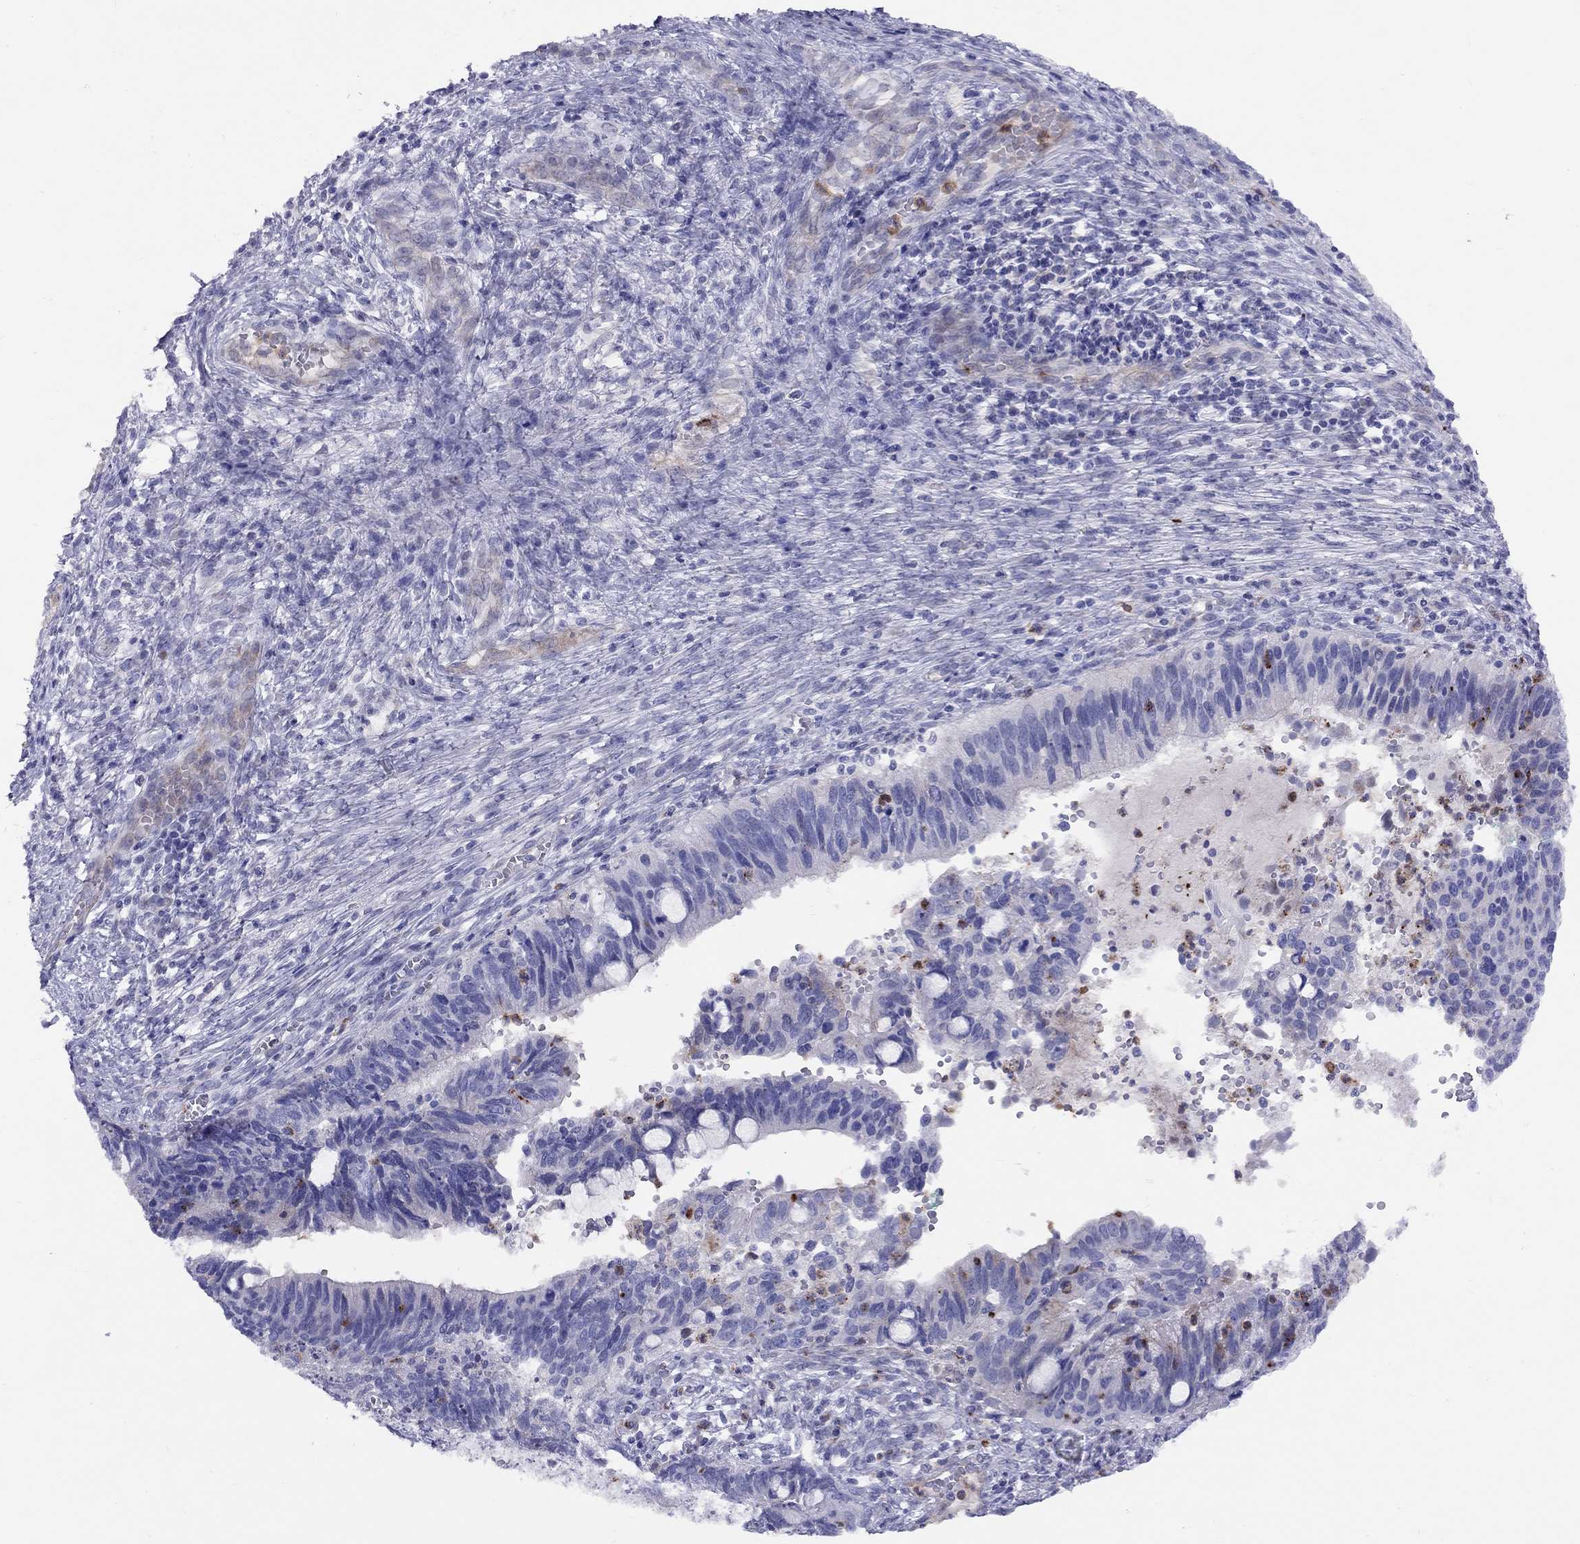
{"staining": {"intensity": "negative", "quantity": "none", "location": "none"}, "tissue": "cervical cancer", "cell_type": "Tumor cells", "image_type": "cancer", "snomed": [{"axis": "morphology", "description": "Adenocarcinoma, NOS"}, {"axis": "topography", "description": "Cervix"}], "caption": "Human cervical cancer (adenocarcinoma) stained for a protein using immunohistochemistry demonstrates no expression in tumor cells.", "gene": "SPINT4", "patient": {"sex": "female", "age": 42}}